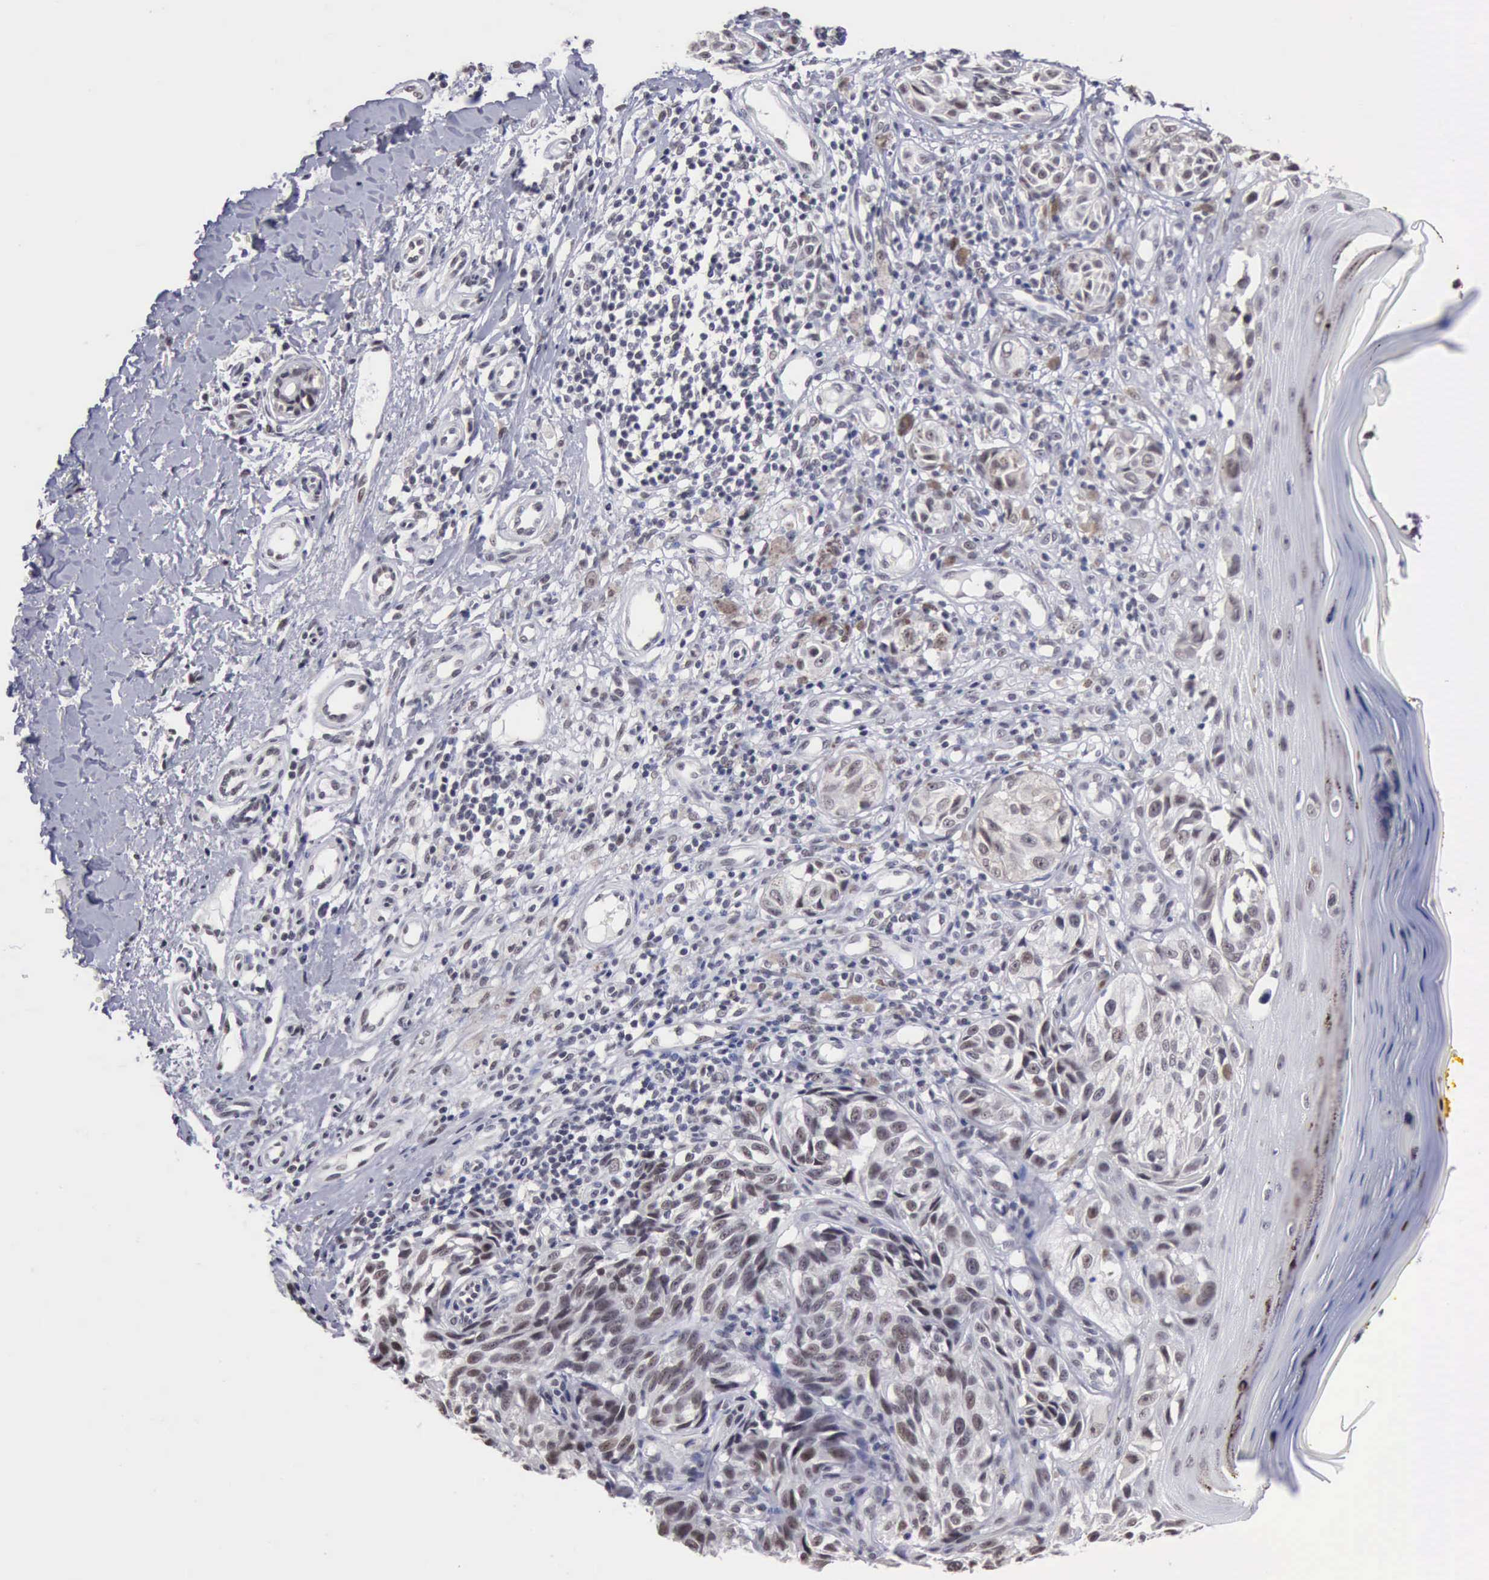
{"staining": {"intensity": "weak", "quantity": "<25%", "location": "nuclear"}, "tissue": "melanoma", "cell_type": "Tumor cells", "image_type": "cancer", "snomed": [{"axis": "morphology", "description": "Malignant melanoma, NOS"}, {"axis": "topography", "description": "Skin"}], "caption": "DAB (3,3'-diaminobenzidine) immunohistochemical staining of human malignant melanoma exhibits no significant staining in tumor cells.", "gene": "TAF1", "patient": {"sex": "male", "age": 67}}